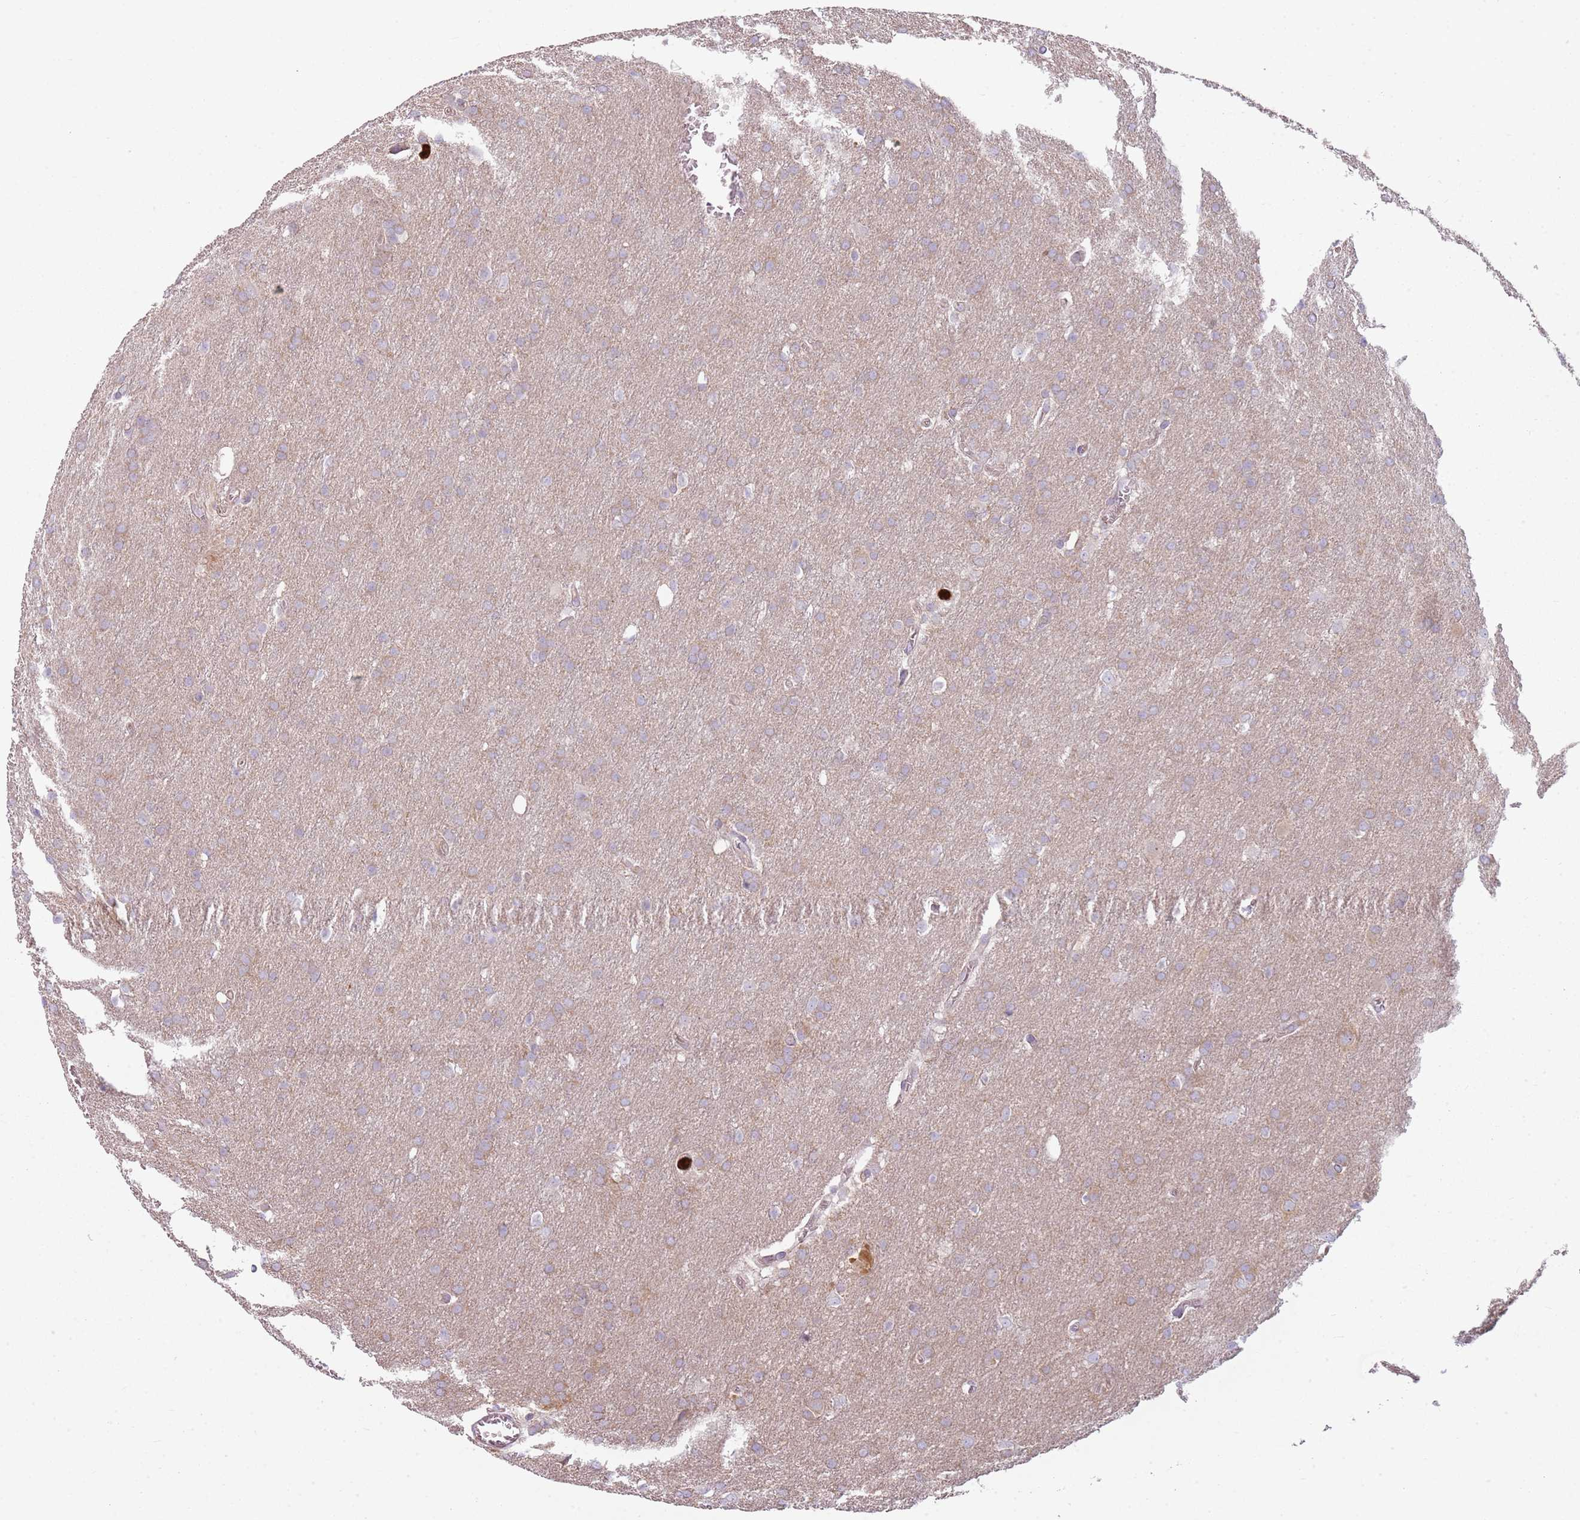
{"staining": {"intensity": "negative", "quantity": "none", "location": "none"}, "tissue": "glioma", "cell_type": "Tumor cells", "image_type": "cancer", "snomed": [{"axis": "morphology", "description": "Glioma, malignant, Low grade"}, {"axis": "topography", "description": "Brain"}], "caption": "An image of human glioma is negative for staining in tumor cells.", "gene": "SPAG4", "patient": {"sex": "female", "age": 32}}